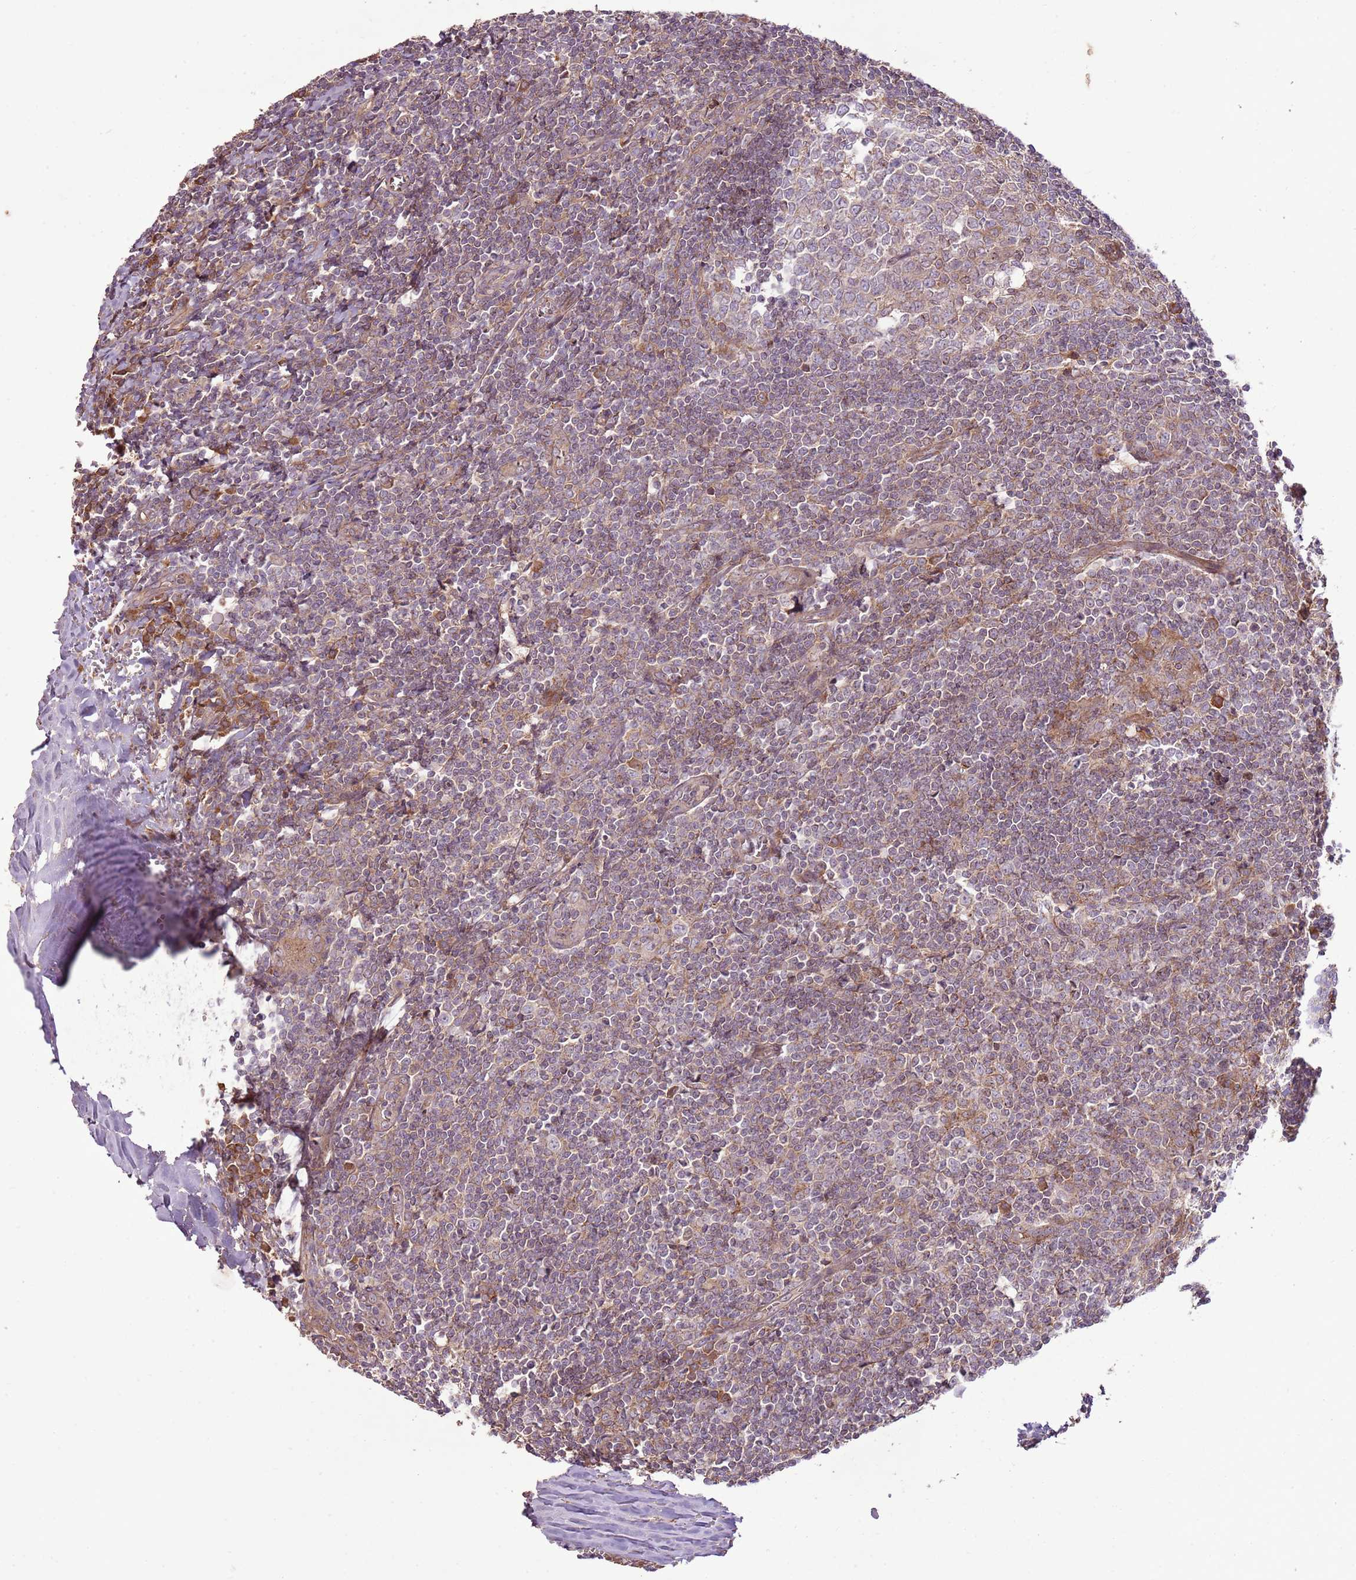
{"staining": {"intensity": "moderate", "quantity": "<25%", "location": "cytoplasmic/membranous"}, "tissue": "tonsil", "cell_type": "Germinal center cells", "image_type": "normal", "snomed": [{"axis": "morphology", "description": "Normal tissue, NOS"}, {"axis": "topography", "description": "Tonsil"}], "caption": "High-power microscopy captured an immunohistochemistry (IHC) image of benign tonsil, revealing moderate cytoplasmic/membranous expression in about <25% of germinal center cells. (DAB IHC, brown staining for protein, blue staining for nuclei).", "gene": "ANKRD24", "patient": {"sex": "male", "age": 27}}